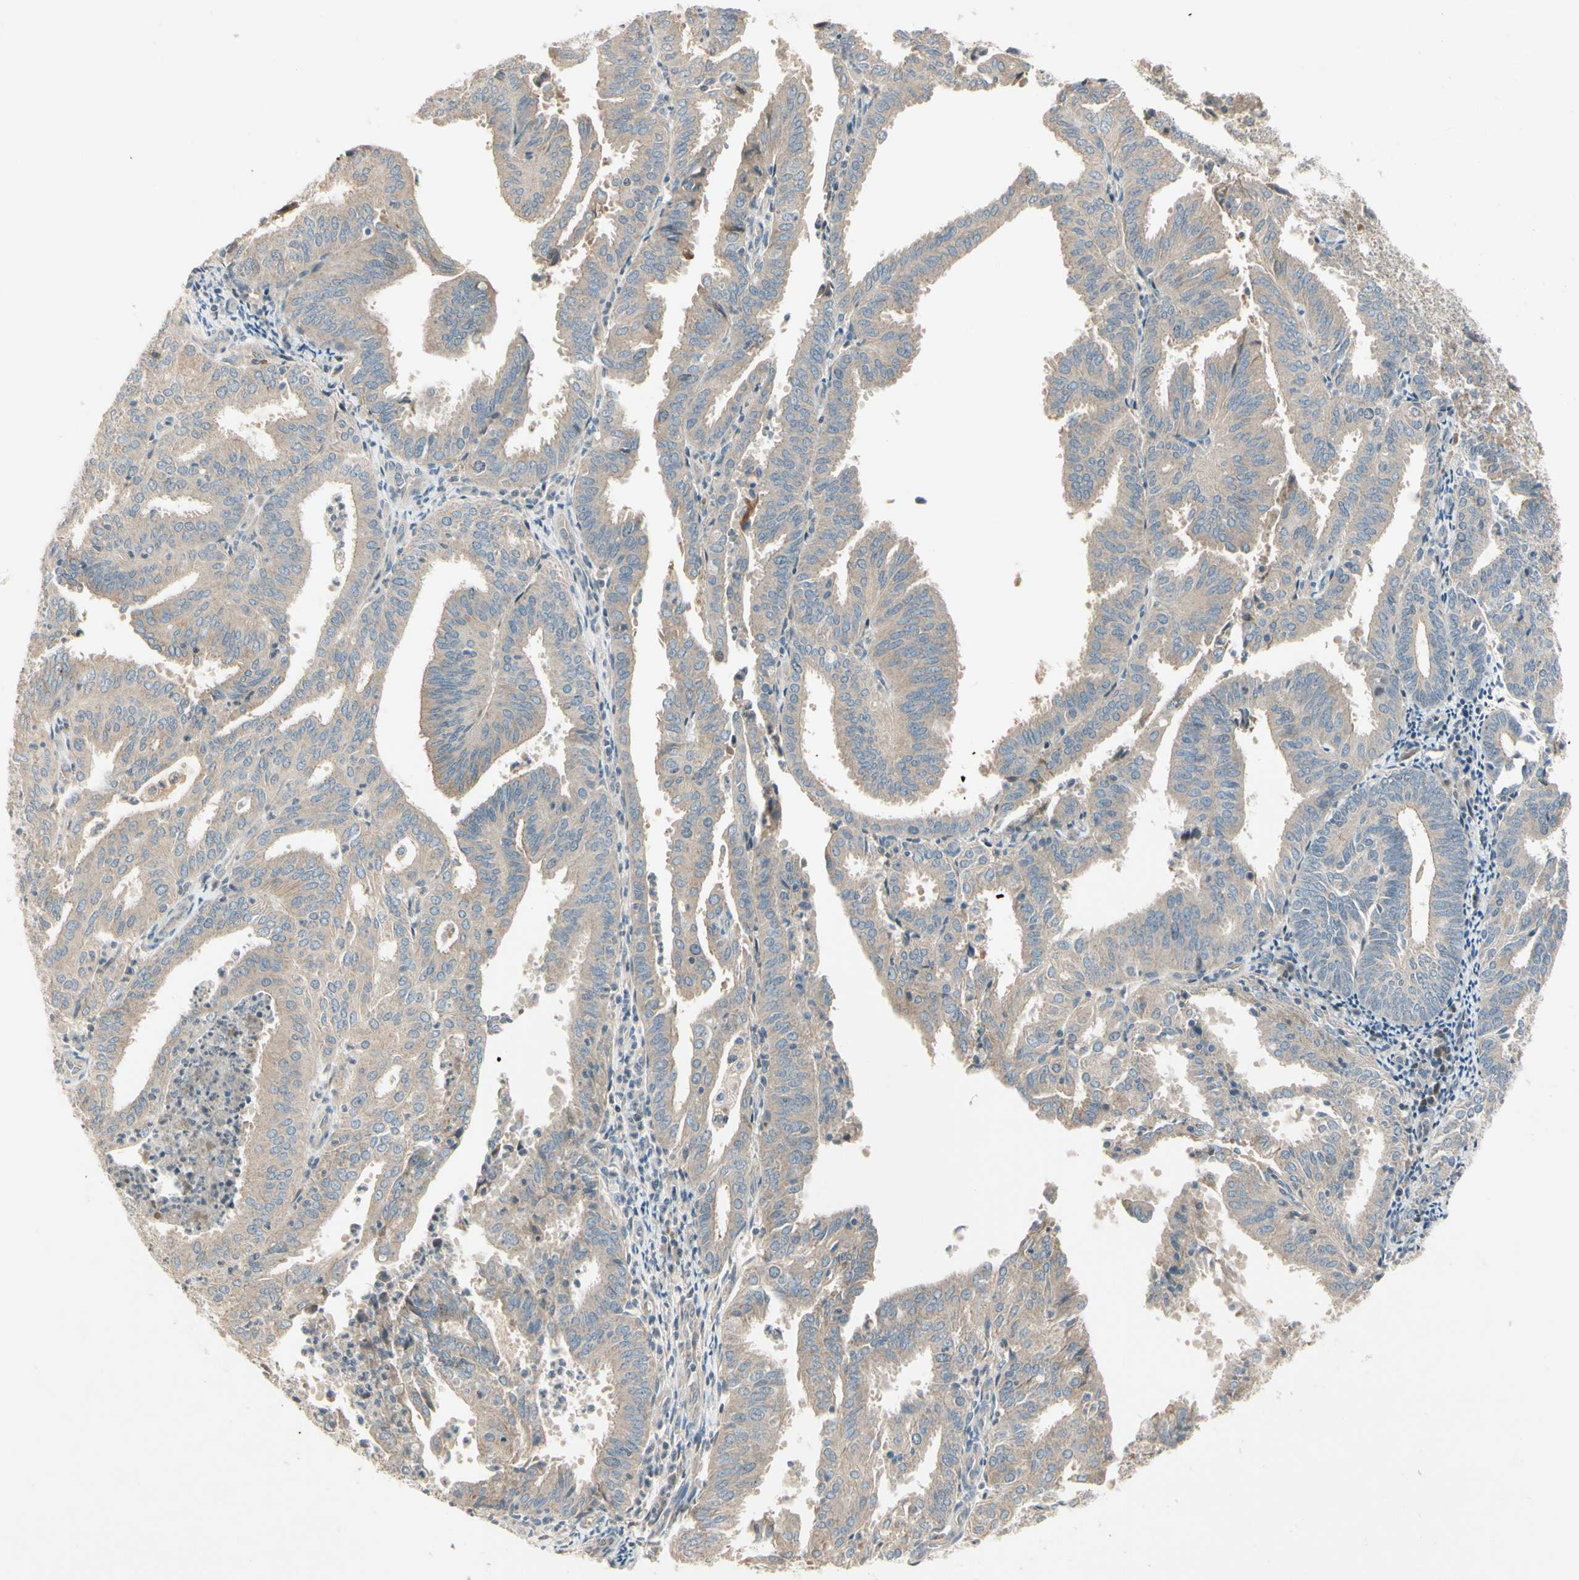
{"staining": {"intensity": "weak", "quantity": ">75%", "location": "cytoplasmic/membranous"}, "tissue": "endometrial cancer", "cell_type": "Tumor cells", "image_type": "cancer", "snomed": [{"axis": "morphology", "description": "Adenocarcinoma, NOS"}, {"axis": "topography", "description": "Uterus"}], "caption": "A high-resolution histopathology image shows immunohistochemistry (IHC) staining of endometrial cancer (adenocarcinoma), which exhibits weak cytoplasmic/membranous staining in about >75% of tumor cells.", "gene": "ICAM5", "patient": {"sex": "female", "age": 60}}